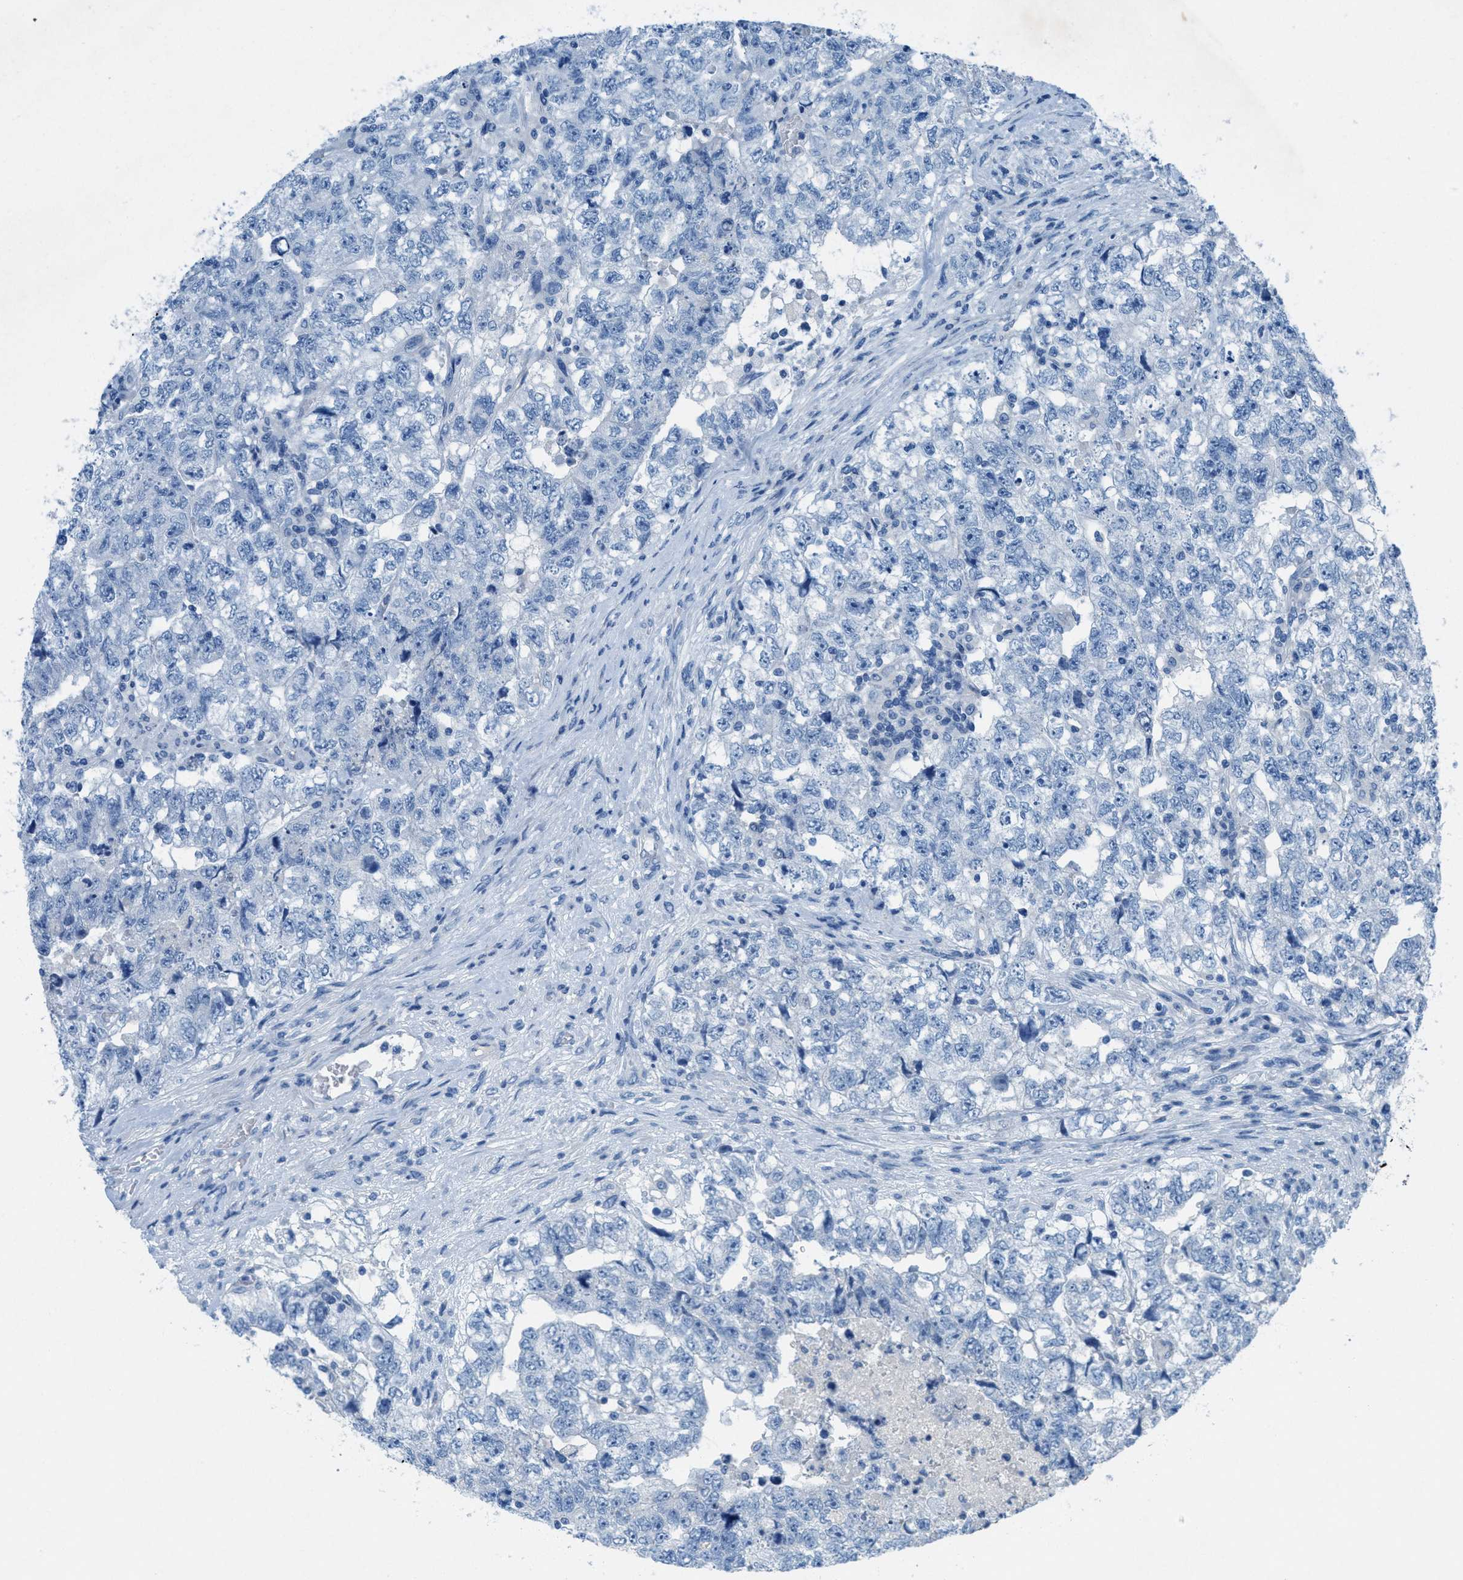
{"staining": {"intensity": "negative", "quantity": "none", "location": "none"}, "tissue": "testis cancer", "cell_type": "Tumor cells", "image_type": "cancer", "snomed": [{"axis": "morphology", "description": "Carcinoma, Embryonal, NOS"}, {"axis": "topography", "description": "Testis"}], "caption": "The histopathology image shows no significant staining in tumor cells of testis embryonal carcinoma.", "gene": "GALNT17", "patient": {"sex": "male", "age": 36}}